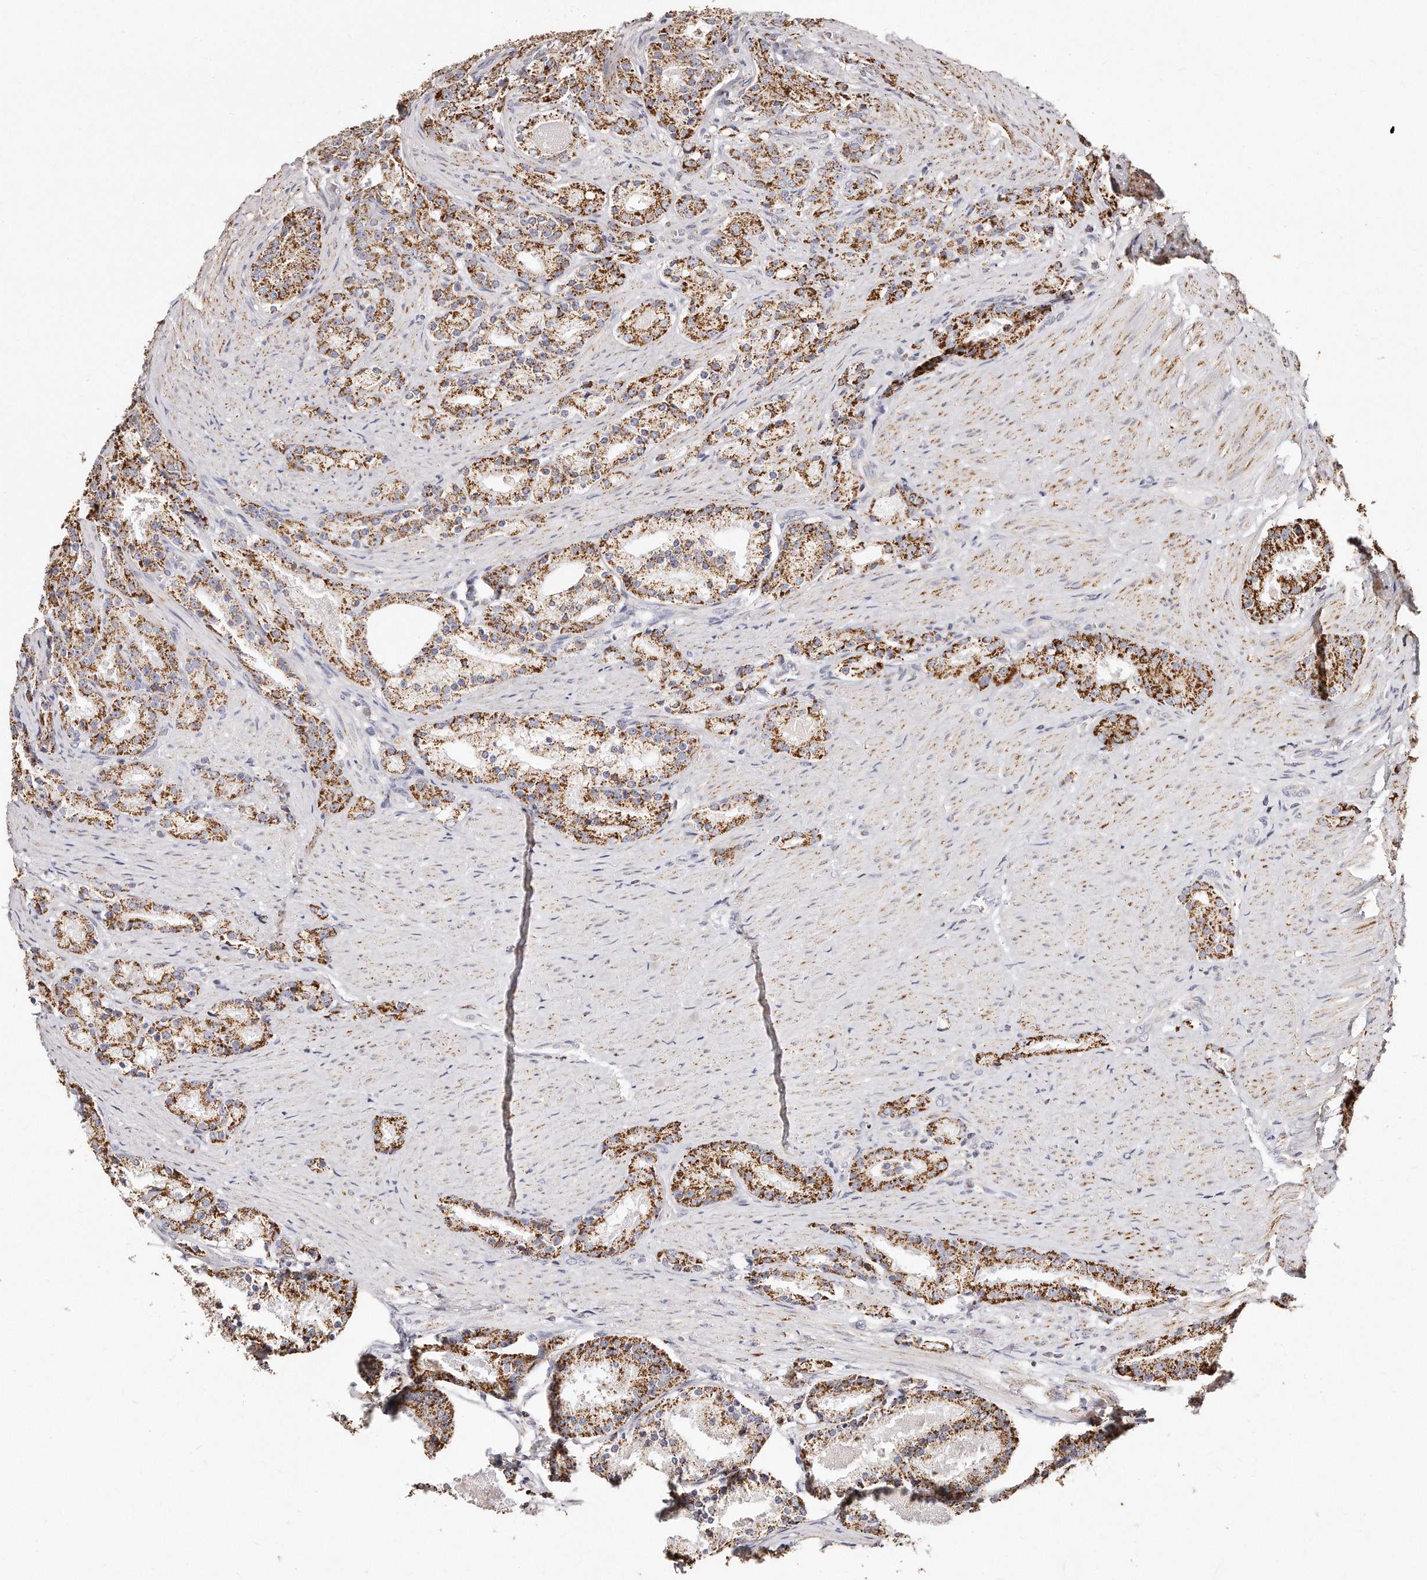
{"staining": {"intensity": "strong", "quantity": ">75%", "location": "cytoplasmic/membranous"}, "tissue": "prostate cancer", "cell_type": "Tumor cells", "image_type": "cancer", "snomed": [{"axis": "morphology", "description": "Adenocarcinoma, High grade"}, {"axis": "topography", "description": "Prostate"}], "caption": "This is an image of IHC staining of adenocarcinoma (high-grade) (prostate), which shows strong expression in the cytoplasmic/membranous of tumor cells.", "gene": "RTKN", "patient": {"sex": "male", "age": 60}}